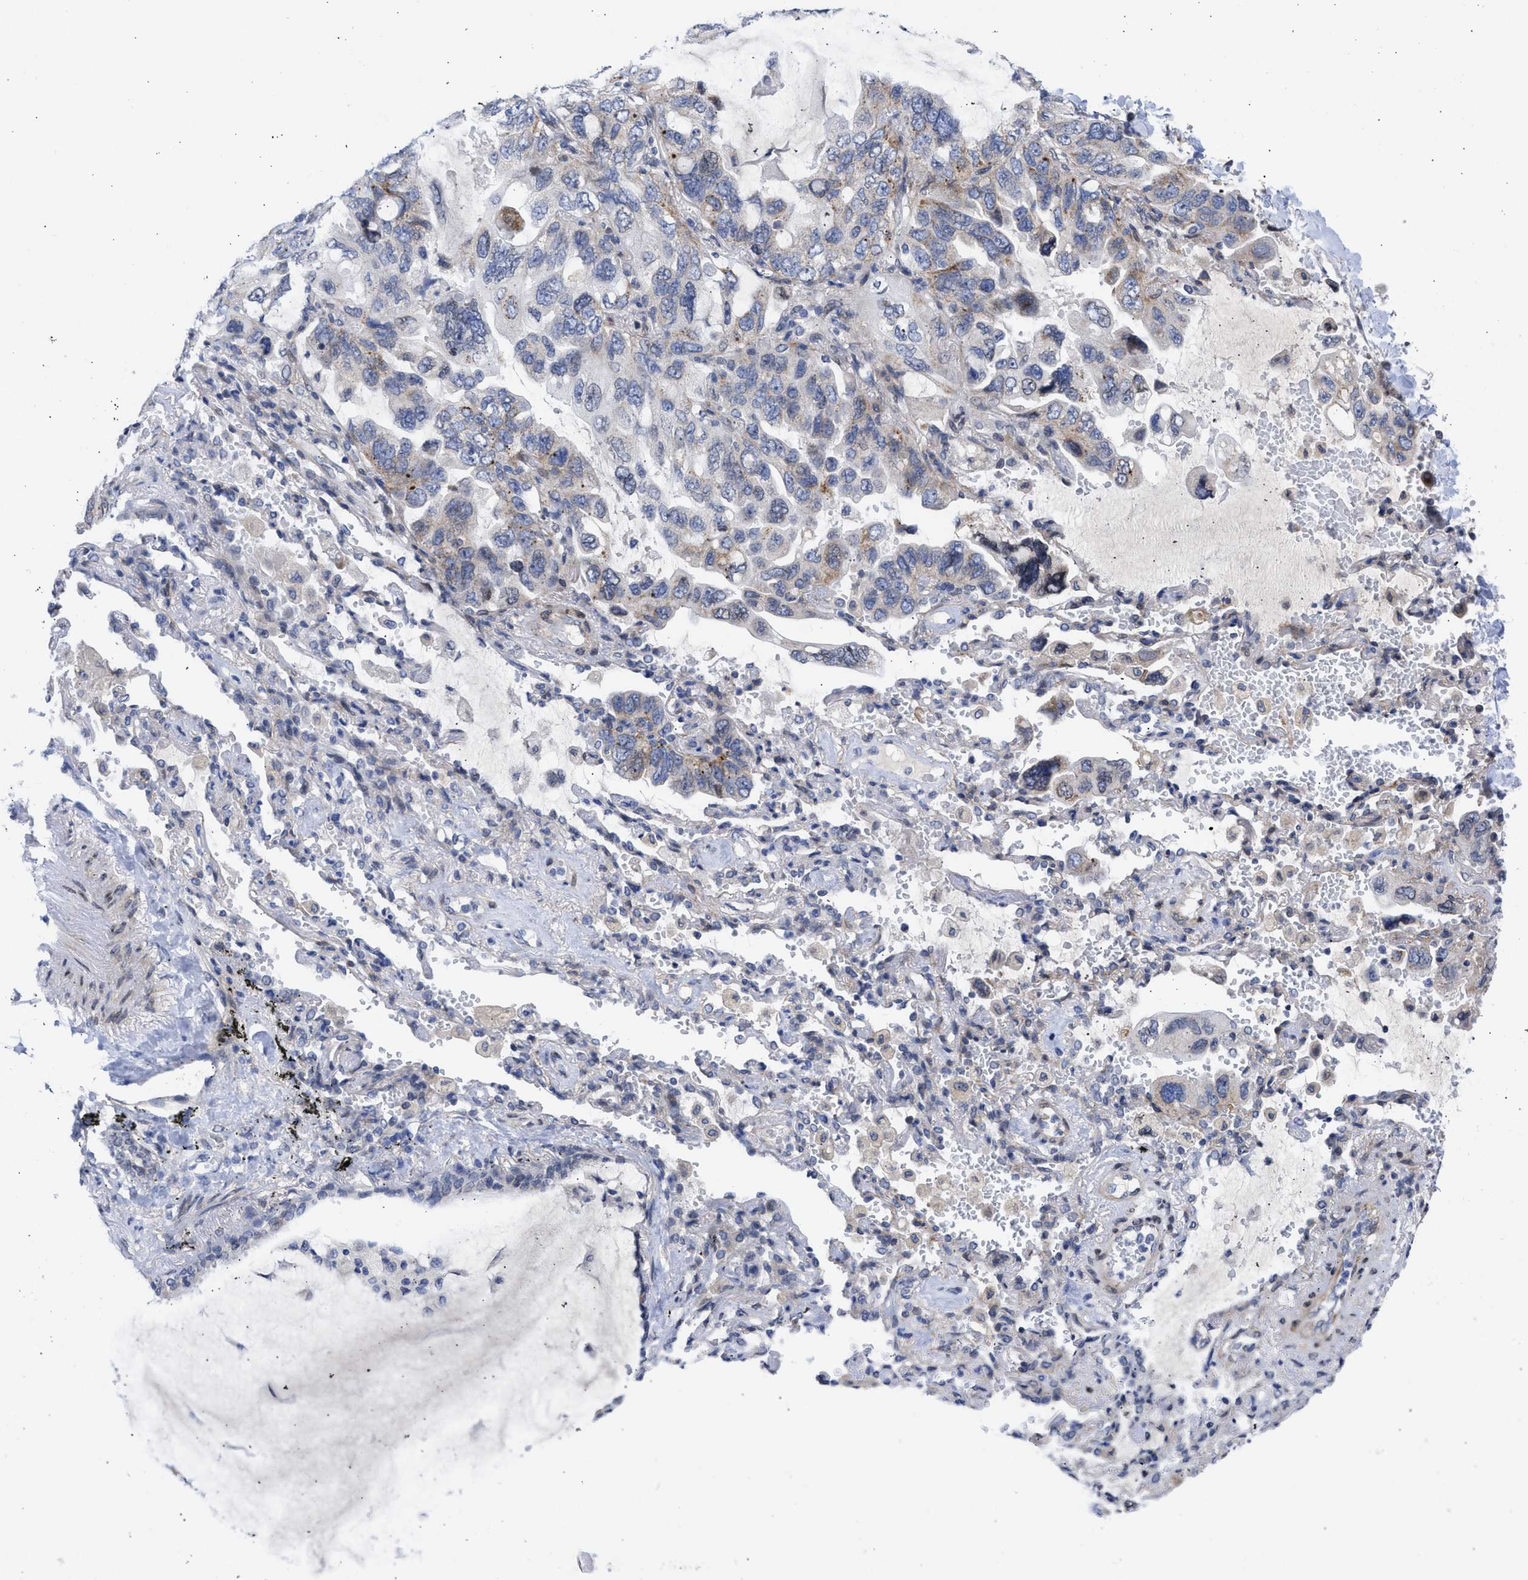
{"staining": {"intensity": "moderate", "quantity": "<25%", "location": "cytoplasmic/membranous"}, "tissue": "lung cancer", "cell_type": "Tumor cells", "image_type": "cancer", "snomed": [{"axis": "morphology", "description": "Squamous cell carcinoma, NOS"}, {"axis": "topography", "description": "Lung"}], "caption": "An immunohistochemistry (IHC) photomicrograph of neoplastic tissue is shown. Protein staining in brown highlights moderate cytoplasmic/membranous positivity in lung squamous cell carcinoma within tumor cells. The staining was performed using DAB, with brown indicating positive protein expression. Nuclei are stained blue with hematoxylin.", "gene": "NUP35", "patient": {"sex": "female", "age": 73}}